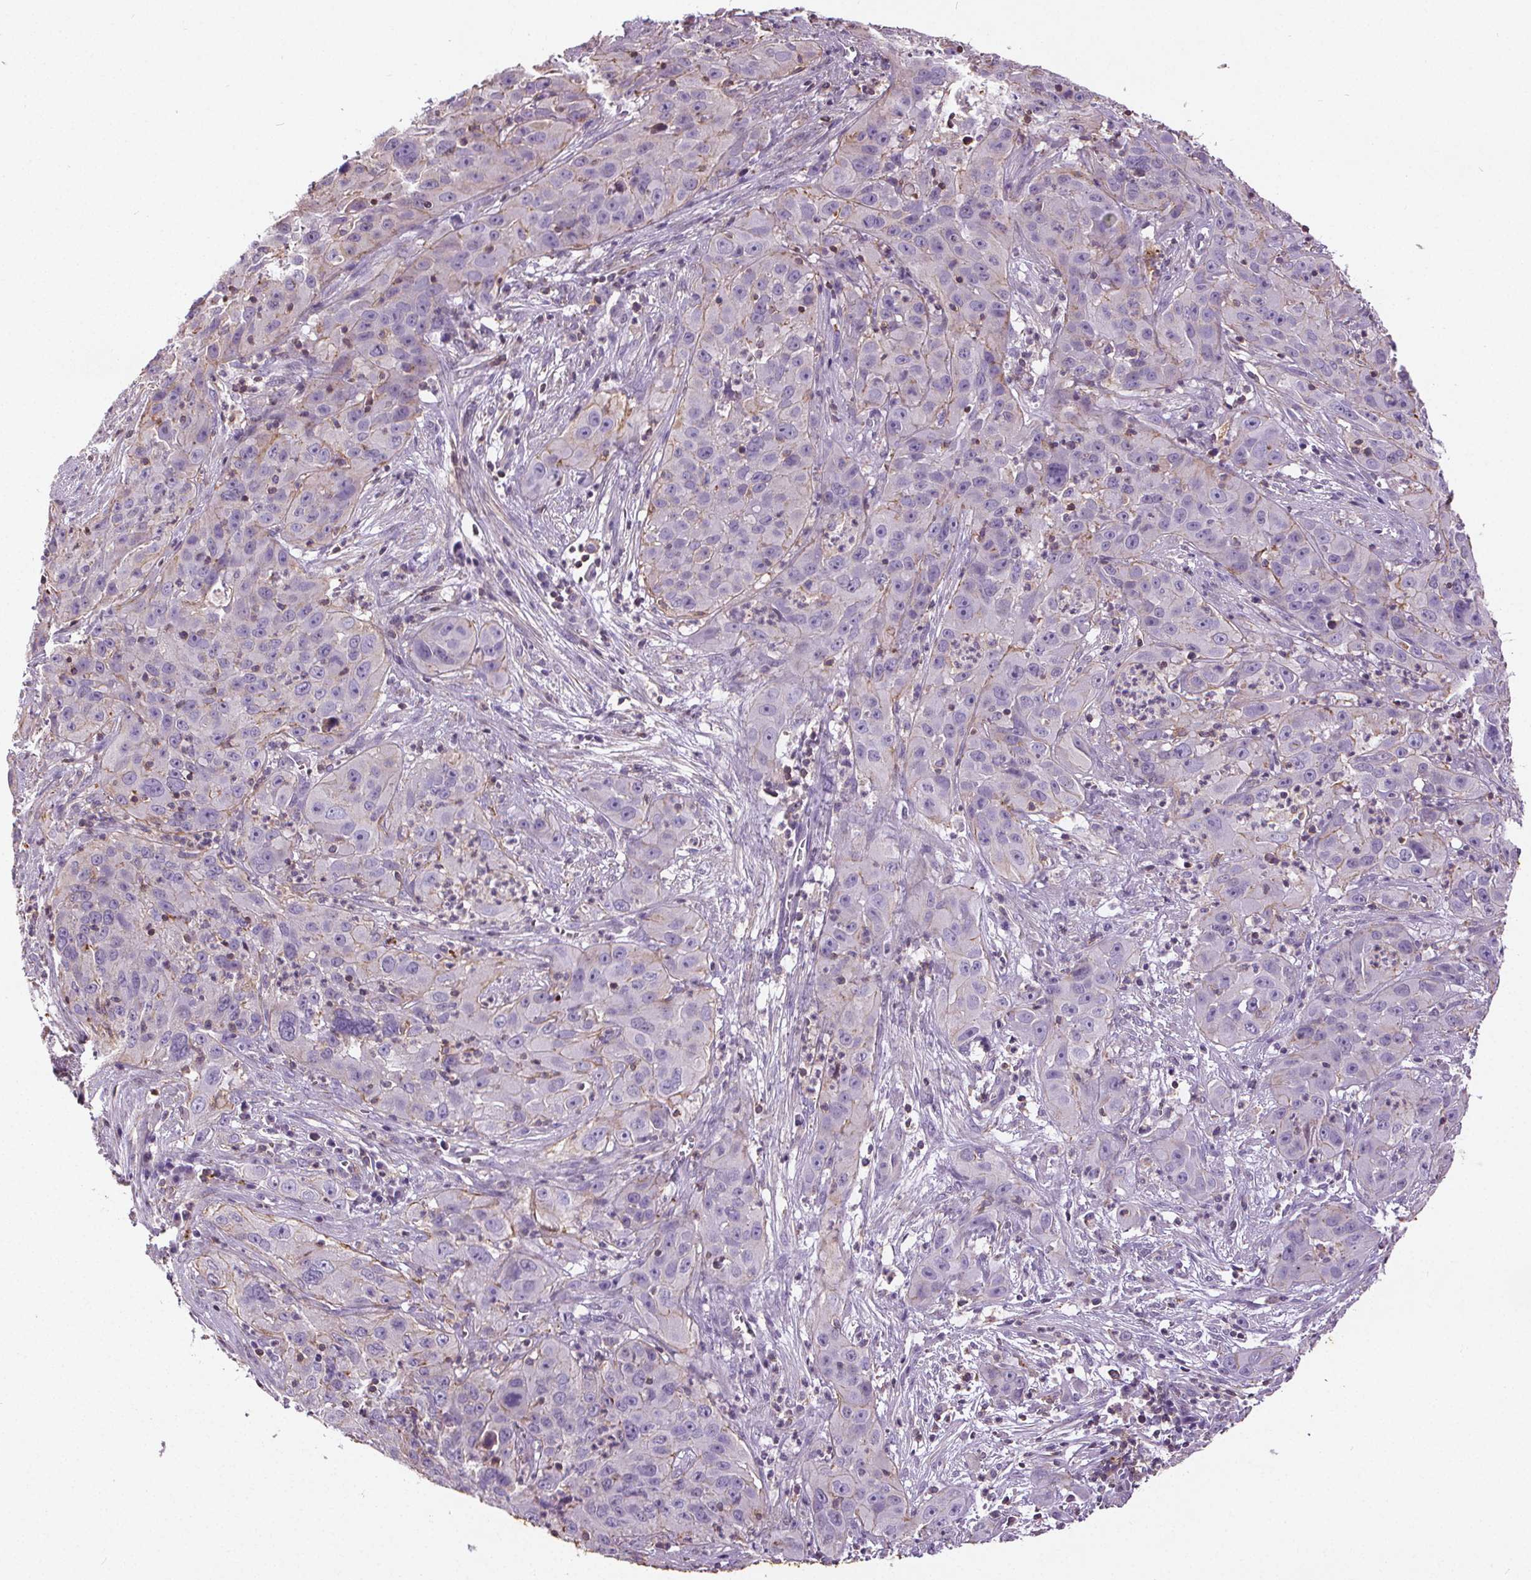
{"staining": {"intensity": "negative", "quantity": "none", "location": "none"}, "tissue": "cervical cancer", "cell_type": "Tumor cells", "image_type": "cancer", "snomed": [{"axis": "morphology", "description": "Squamous cell carcinoma, NOS"}, {"axis": "topography", "description": "Cervix"}], "caption": "This micrograph is of cervical squamous cell carcinoma stained with immunohistochemistry (IHC) to label a protein in brown with the nuclei are counter-stained blue. There is no staining in tumor cells.", "gene": "C19orf84", "patient": {"sex": "female", "age": 32}}